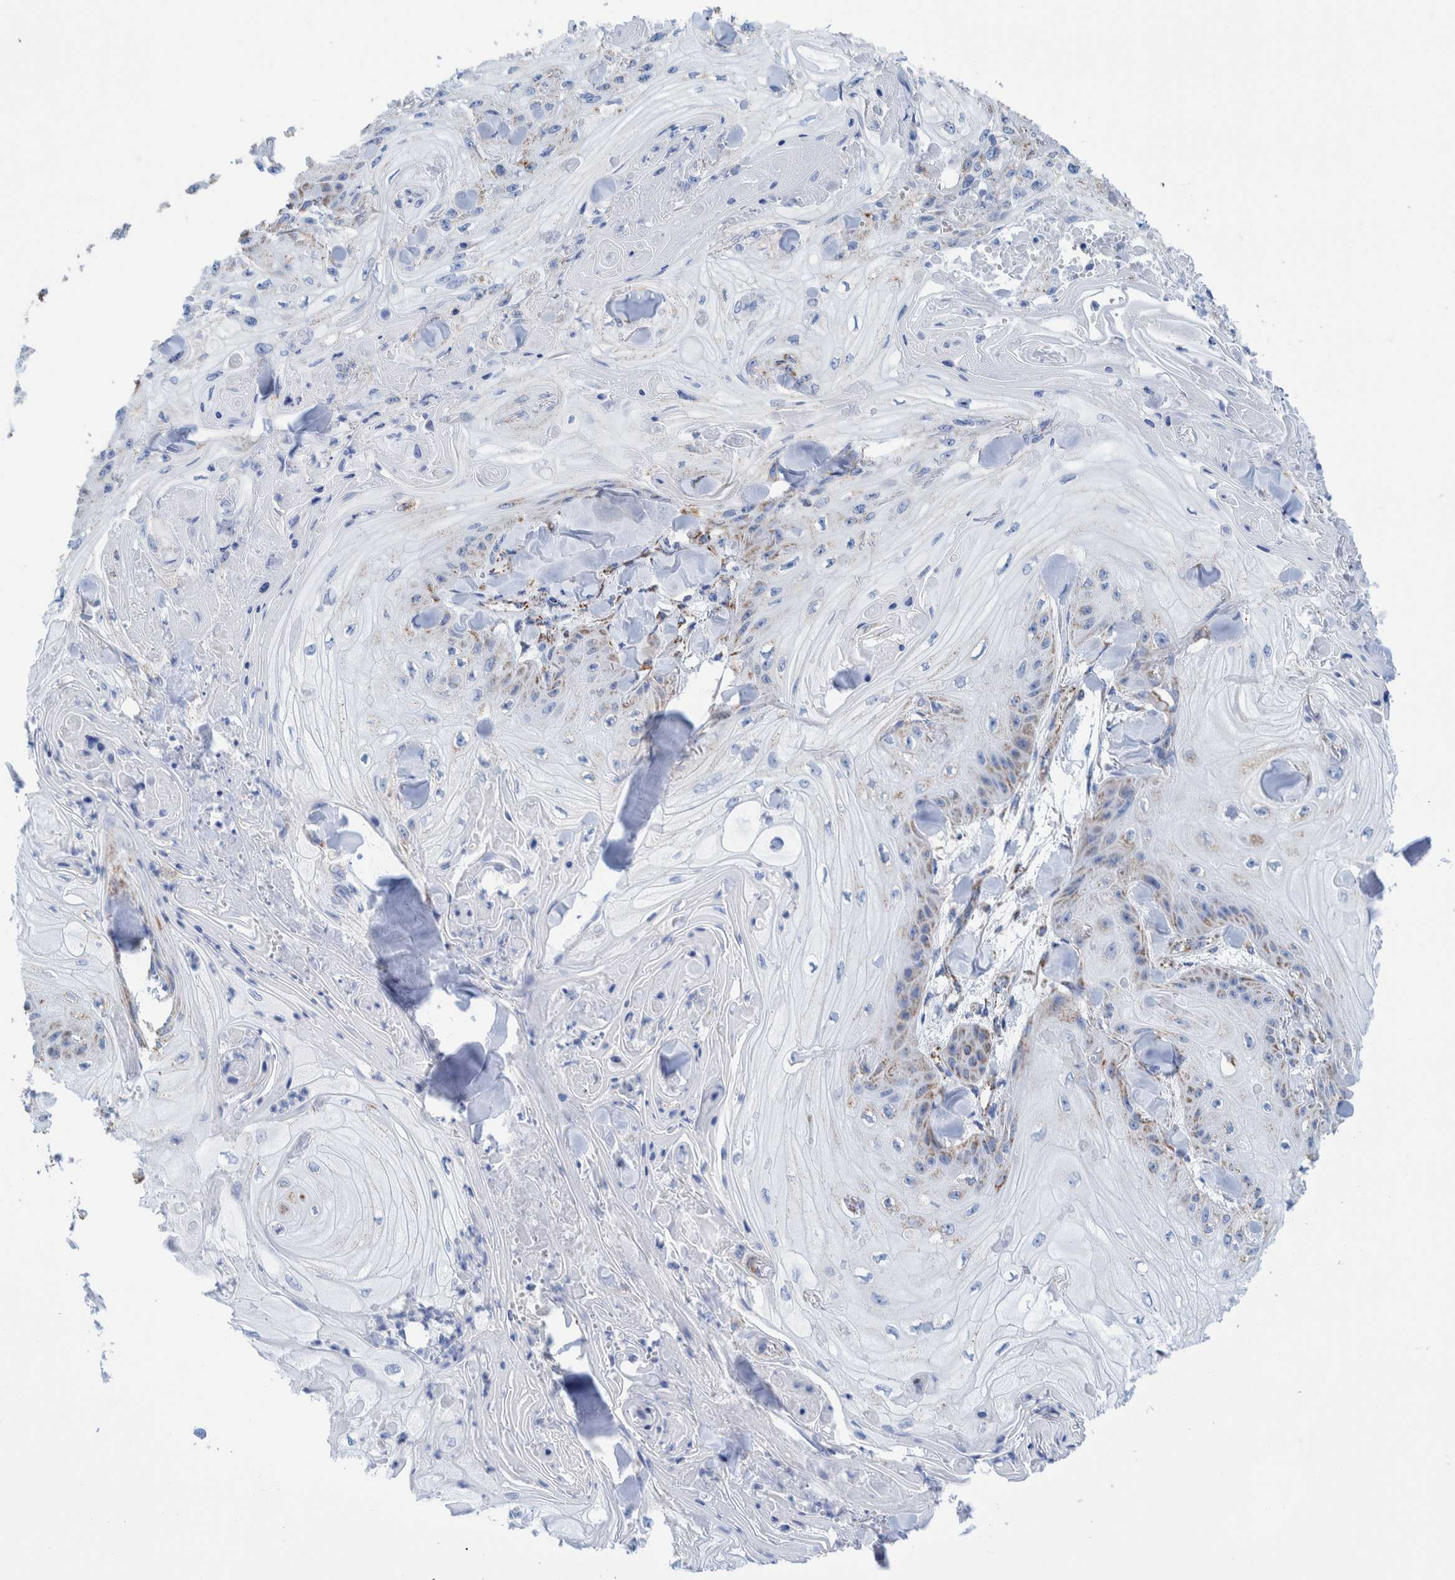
{"staining": {"intensity": "weak", "quantity": "25%-75%", "location": "cytoplasmic/membranous"}, "tissue": "skin cancer", "cell_type": "Tumor cells", "image_type": "cancer", "snomed": [{"axis": "morphology", "description": "Squamous cell carcinoma, NOS"}, {"axis": "topography", "description": "Skin"}], "caption": "Brown immunohistochemical staining in skin squamous cell carcinoma displays weak cytoplasmic/membranous positivity in about 25%-75% of tumor cells. The staining is performed using DAB brown chromogen to label protein expression. The nuclei are counter-stained blue using hematoxylin.", "gene": "DECR1", "patient": {"sex": "male", "age": 74}}